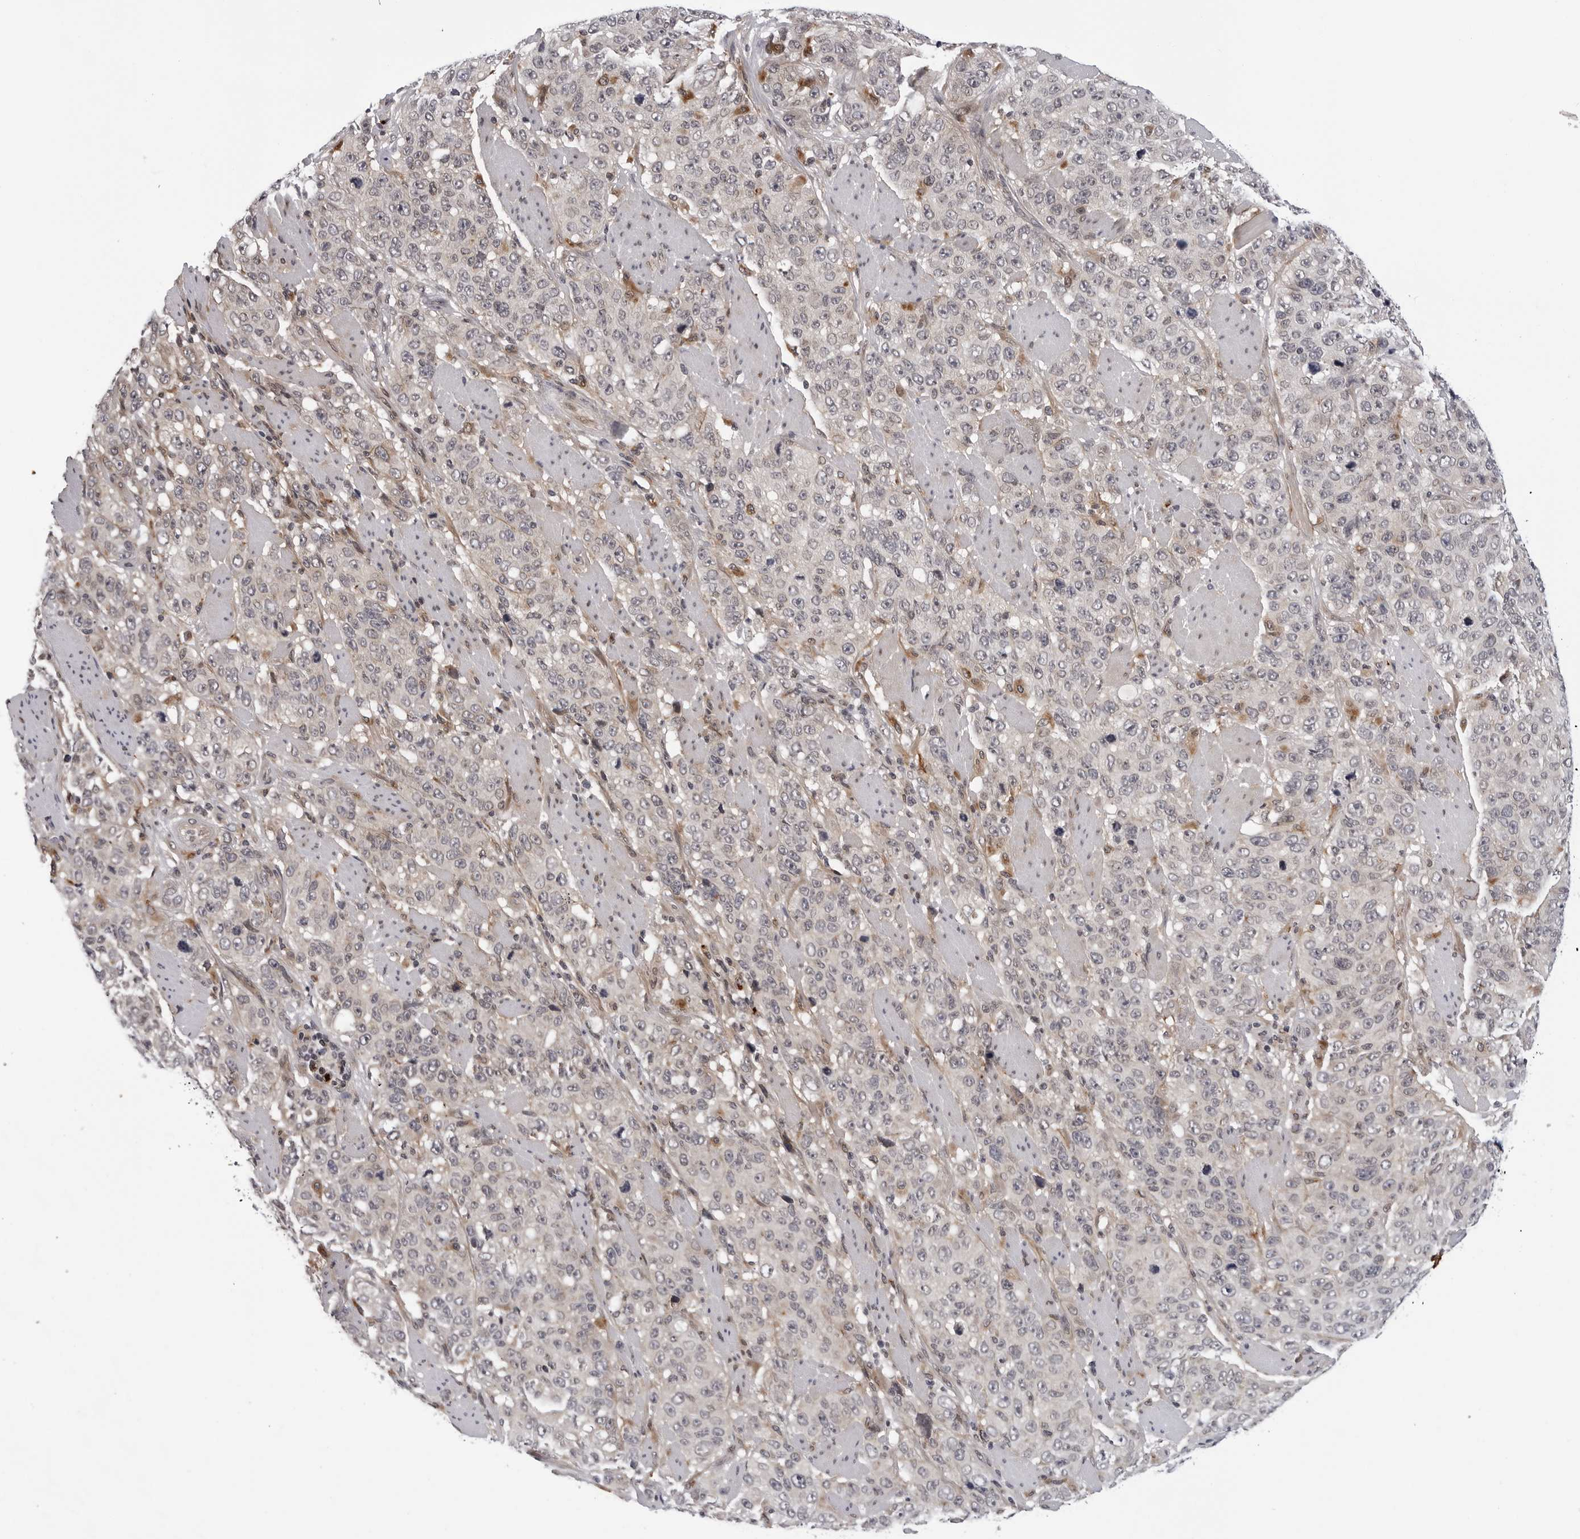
{"staining": {"intensity": "negative", "quantity": "none", "location": "none"}, "tissue": "stomach cancer", "cell_type": "Tumor cells", "image_type": "cancer", "snomed": [{"axis": "morphology", "description": "Adenocarcinoma, NOS"}, {"axis": "topography", "description": "Stomach"}], "caption": "This is a image of immunohistochemistry staining of stomach cancer, which shows no positivity in tumor cells.", "gene": "KIAA1614", "patient": {"sex": "male", "age": 48}}